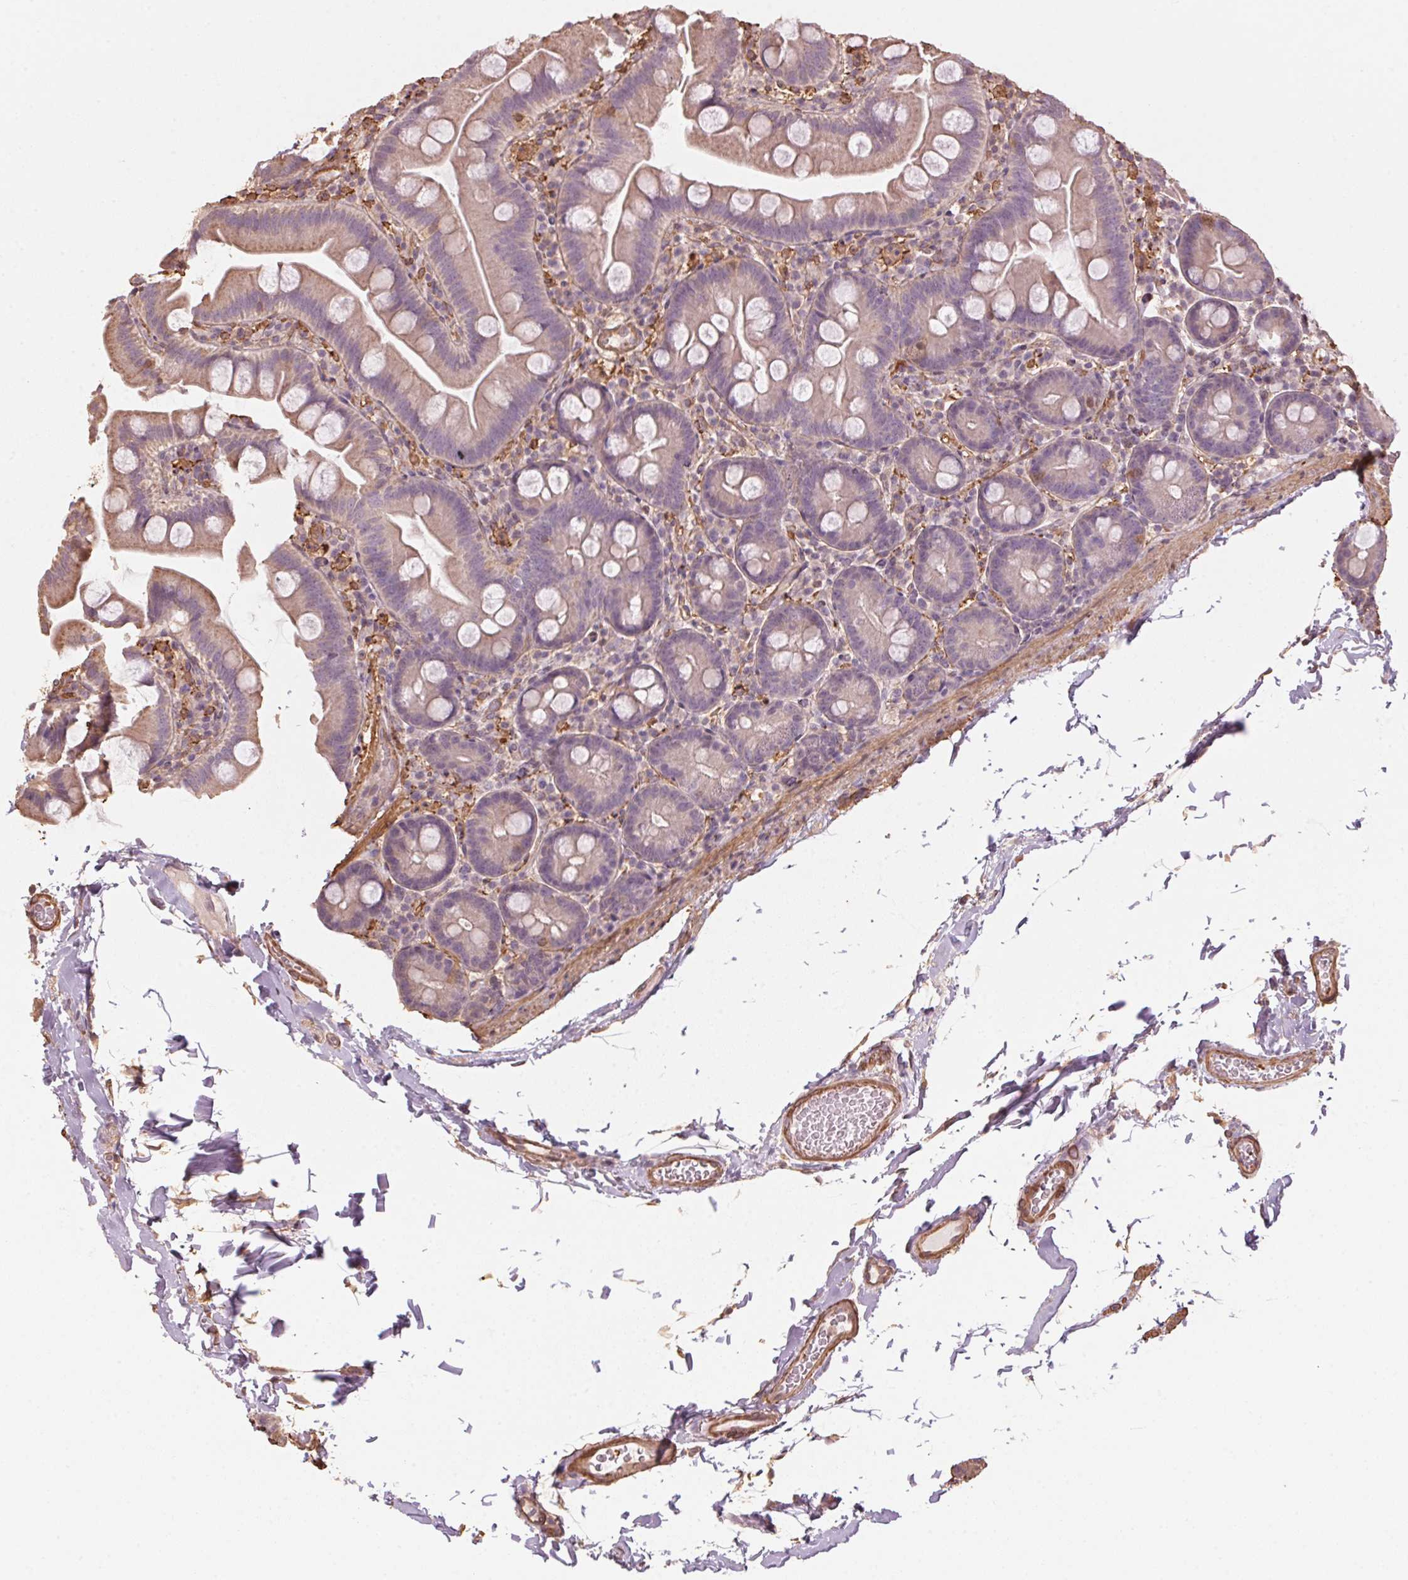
{"staining": {"intensity": "weak", "quantity": "25%-75%", "location": "cytoplasmic/membranous"}, "tissue": "small intestine", "cell_type": "Glandular cells", "image_type": "normal", "snomed": [{"axis": "morphology", "description": "Normal tissue, NOS"}, {"axis": "topography", "description": "Small intestine"}], "caption": "IHC (DAB (3,3'-diaminobenzidine)) staining of normal human small intestine shows weak cytoplasmic/membranous protein staining in about 25%-75% of glandular cells.", "gene": "QDPR", "patient": {"sex": "female", "age": 68}}